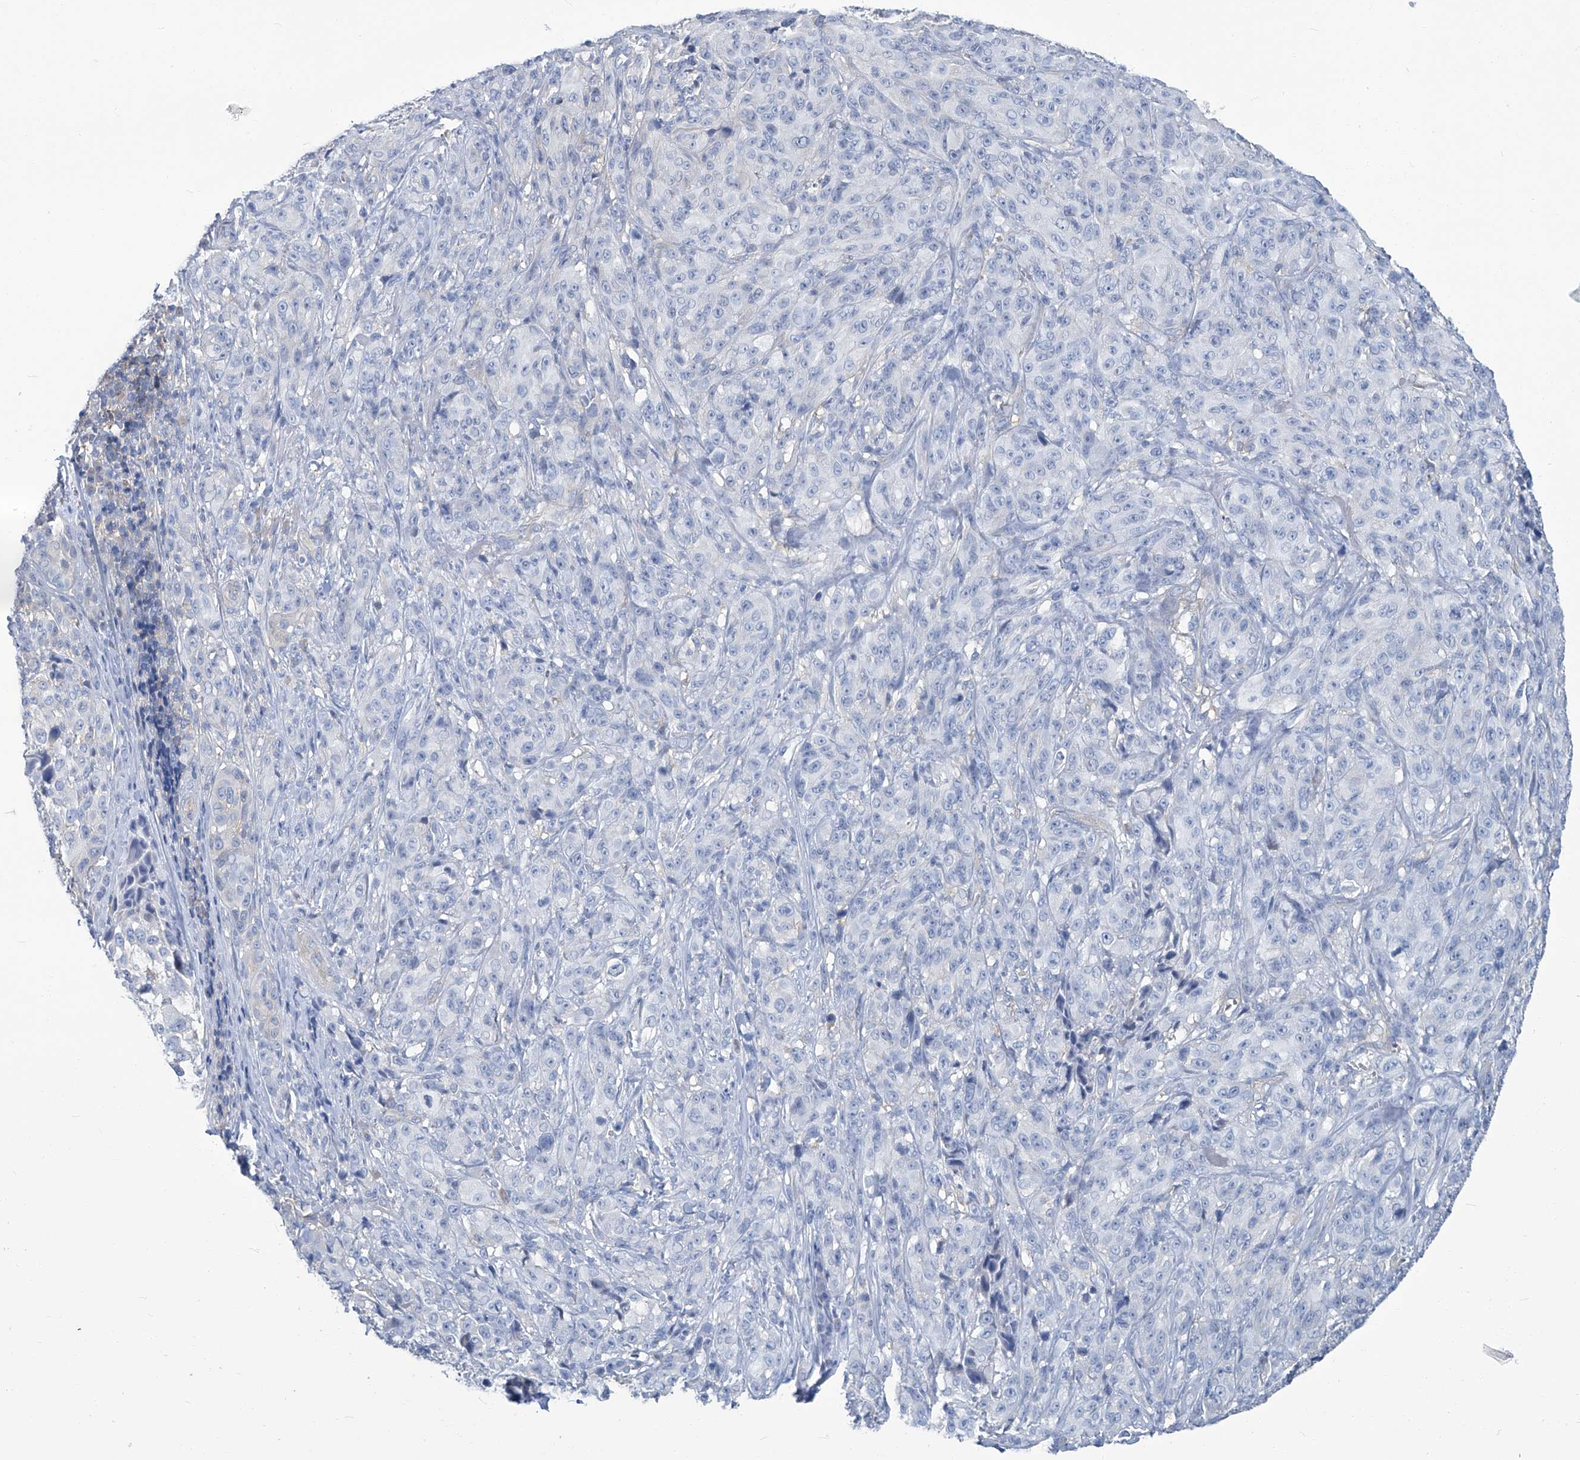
{"staining": {"intensity": "negative", "quantity": "none", "location": "none"}, "tissue": "melanoma", "cell_type": "Tumor cells", "image_type": "cancer", "snomed": [{"axis": "morphology", "description": "Malignant melanoma, NOS"}, {"axis": "topography", "description": "Skin"}], "caption": "An IHC micrograph of malignant melanoma is shown. There is no staining in tumor cells of malignant melanoma.", "gene": "PFKL", "patient": {"sex": "male", "age": 73}}